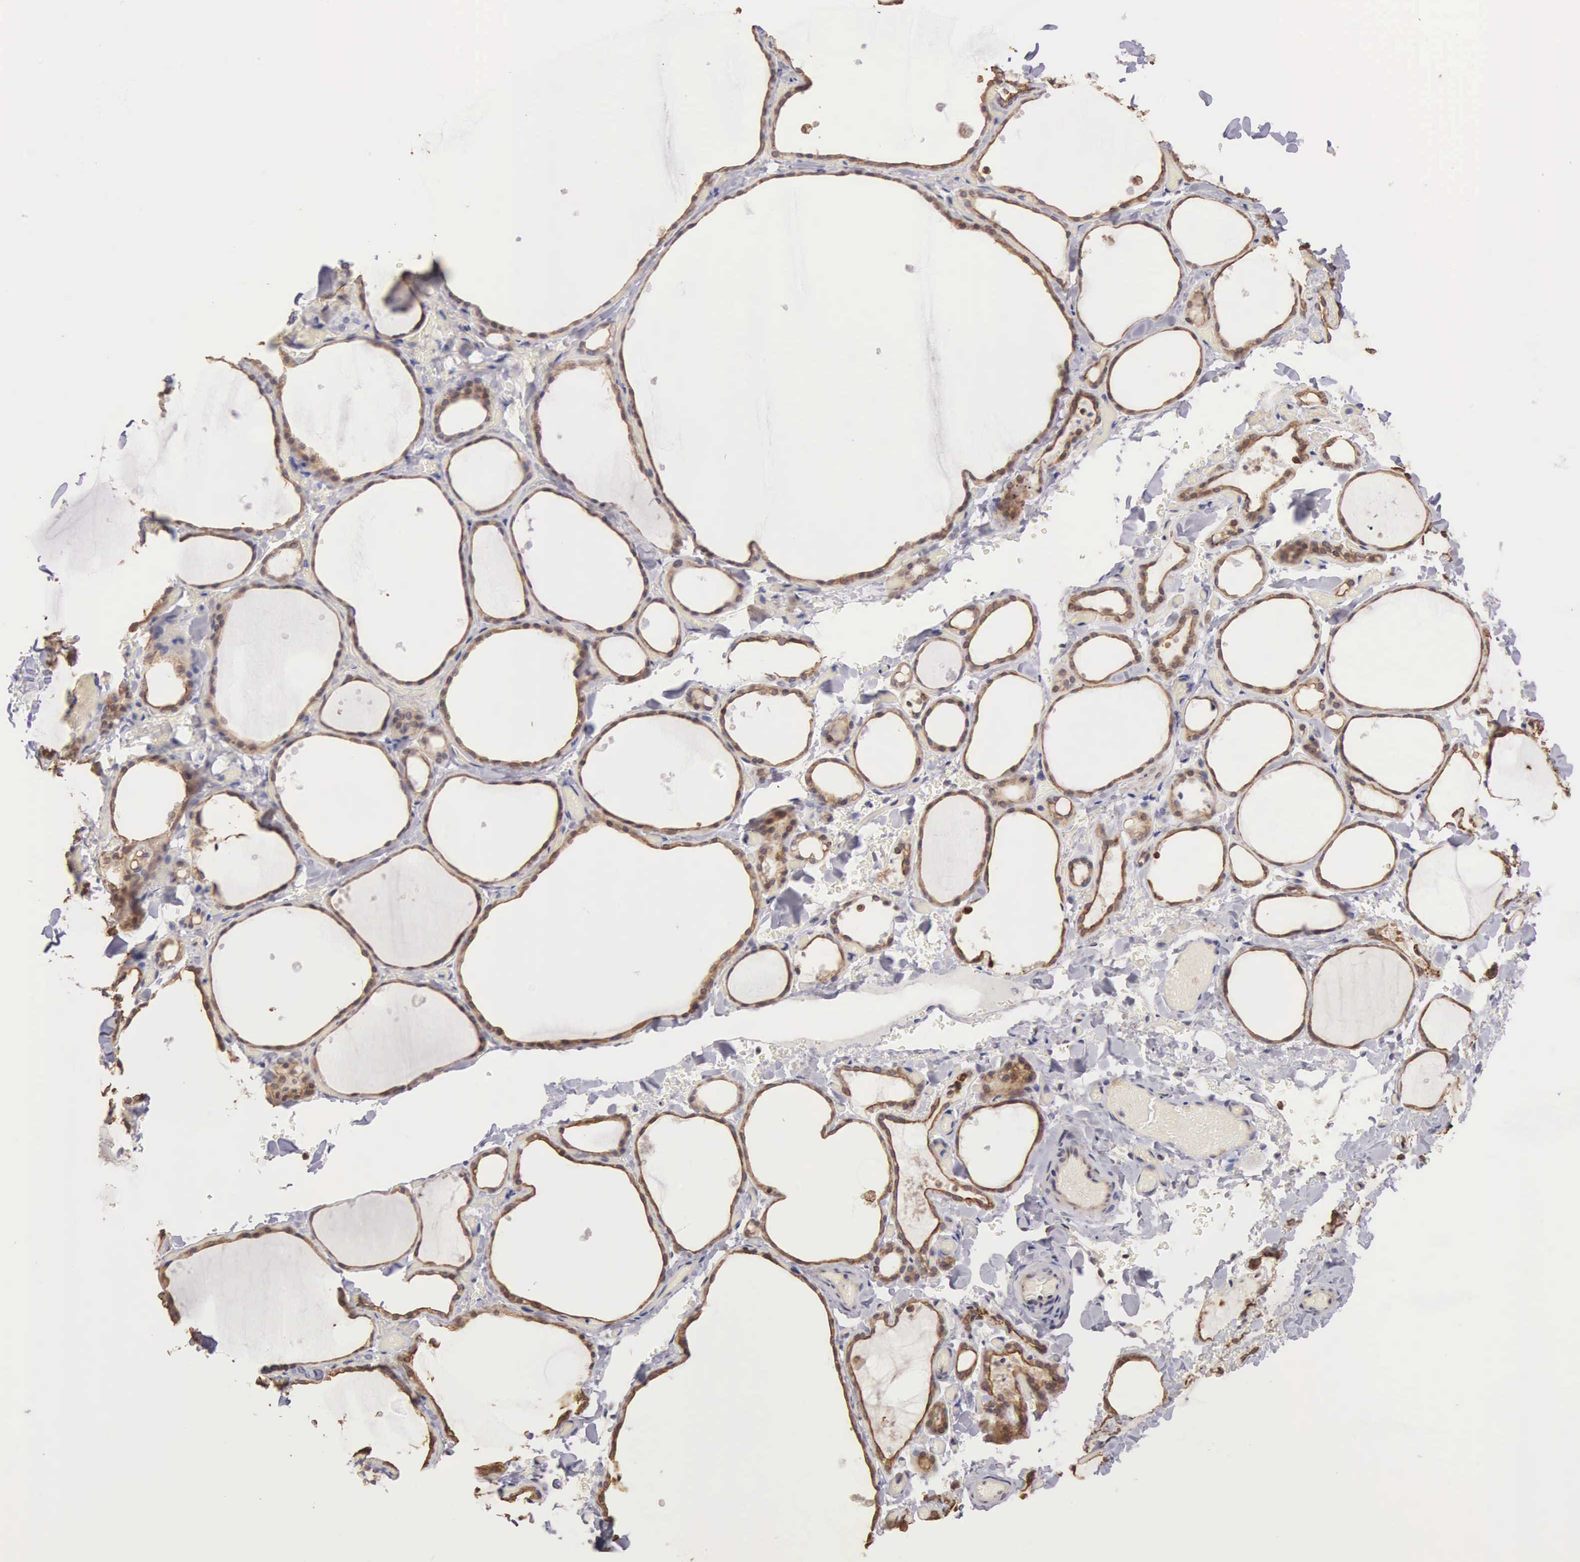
{"staining": {"intensity": "moderate", "quantity": ">75%", "location": "cytoplasmic/membranous"}, "tissue": "thyroid gland", "cell_type": "Glandular cells", "image_type": "normal", "snomed": [{"axis": "morphology", "description": "Normal tissue, NOS"}, {"axis": "topography", "description": "Thyroid gland"}], "caption": "Immunohistochemistry (IHC) micrograph of unremarkable thyroid gland: thyroid gland stained using immunohistochemistry shows medium levels of moderate protein expression localized specifically in the cytoplasmic/membranous of glandular cells, appearing as a cytoplasmic/membranous brown color.", "gene": "PIR", "patient": {"sex": "male", "age": 34}}